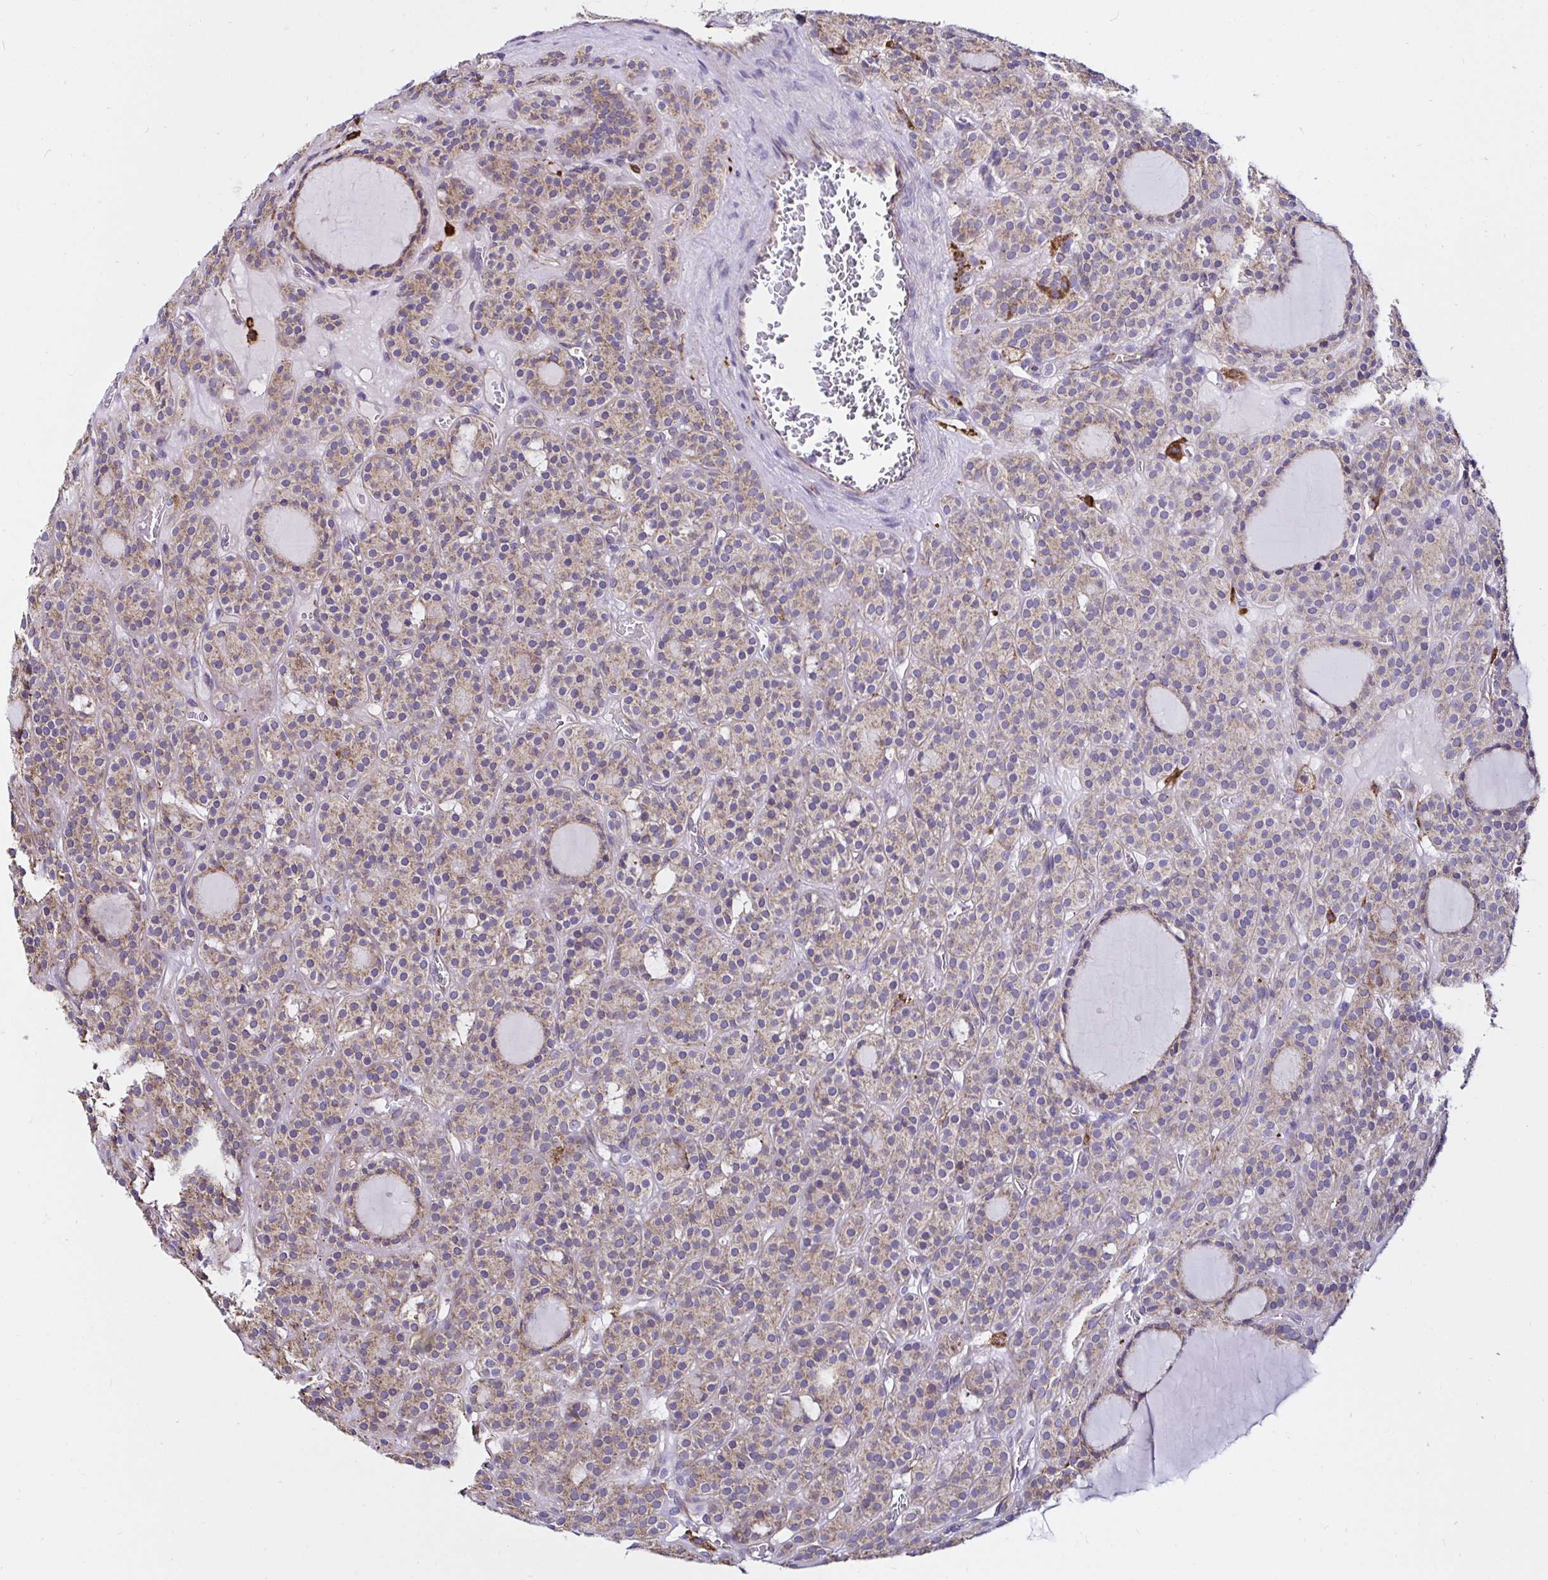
{"staining": {"intensity": "weak", "quantity": ">75%", "location": "cytoplasmic/membranous"}, "tissue": "thyroid cancer", "cell_type": "Tumor cells", "image_type": "cancer", "snomed": [{"axis": "morphology", "description": "Follicular adenoma carcinoma, NOS"}, {"axis": "topography", "description": "Thyroid gland"}], "caption": "Thyroid follicular adenoma carcinoma was stained to show a protein in brown. There is low levels of weak cytoplasmic/membranous expression in approximately >75% of tumor cells.", "gene": "MSR1", "patient": {"sex": "female", "age": 63}}